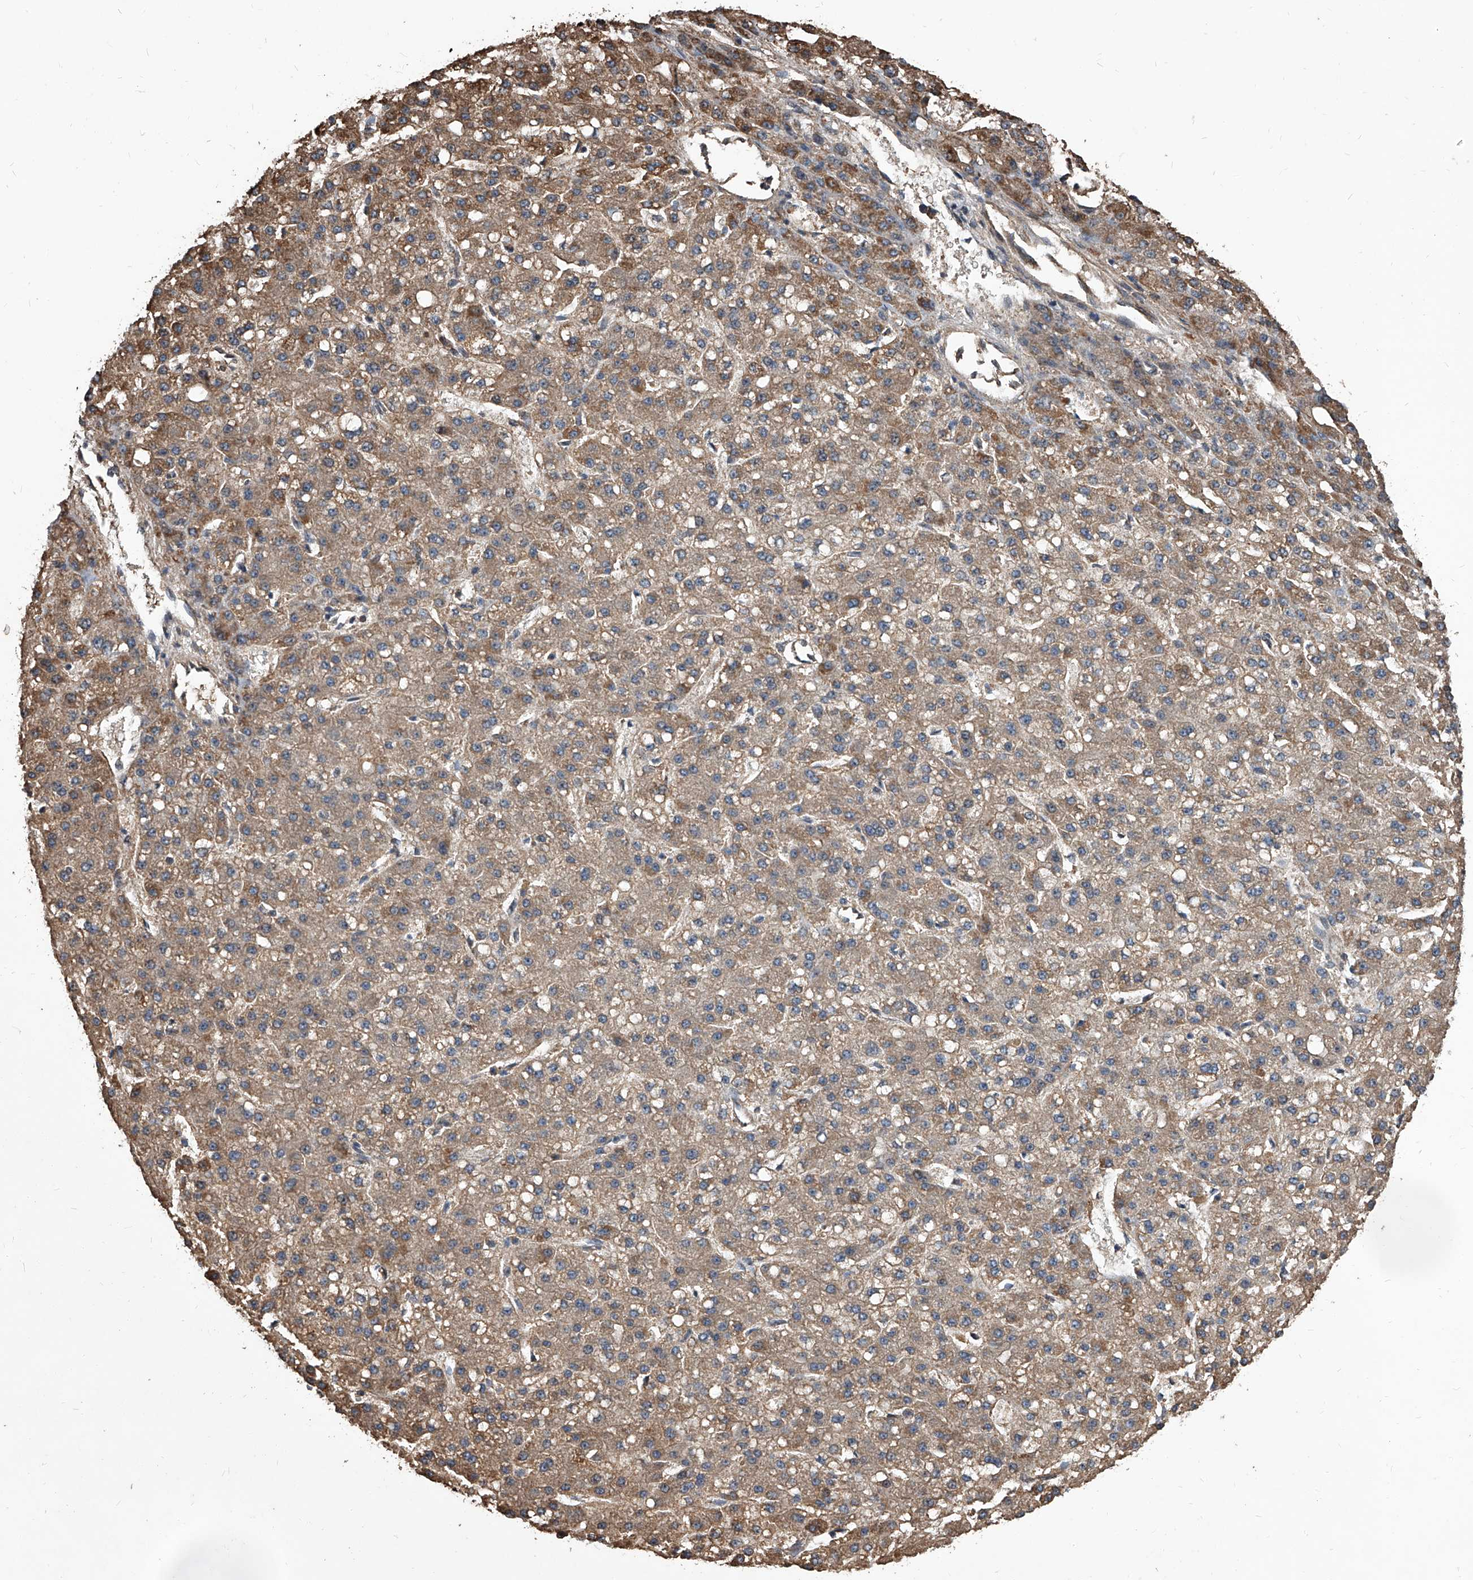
{"staining": {"intensity": "moderate", "quantity": ">75%", "location": "cytoplasmic/membranous"}, "tissue": "liver cancer", "cell_type": "Tumor cells", "image_type": "cancer", "snomed": [{"axis": "morphology", "description": "Carcinoma, Hepatocellular, NOS"}, {"axis": "topography", "description": "Liver"}], "caption": "Brown immunohistochemical staining in human liver hepatocellular carcinoma demonstrates moderate cytoplasmic/membranous staining in approximately >75% of tumor cells.", "gene": "LTV1", "patient": {"sex": "male", "age": 67}}